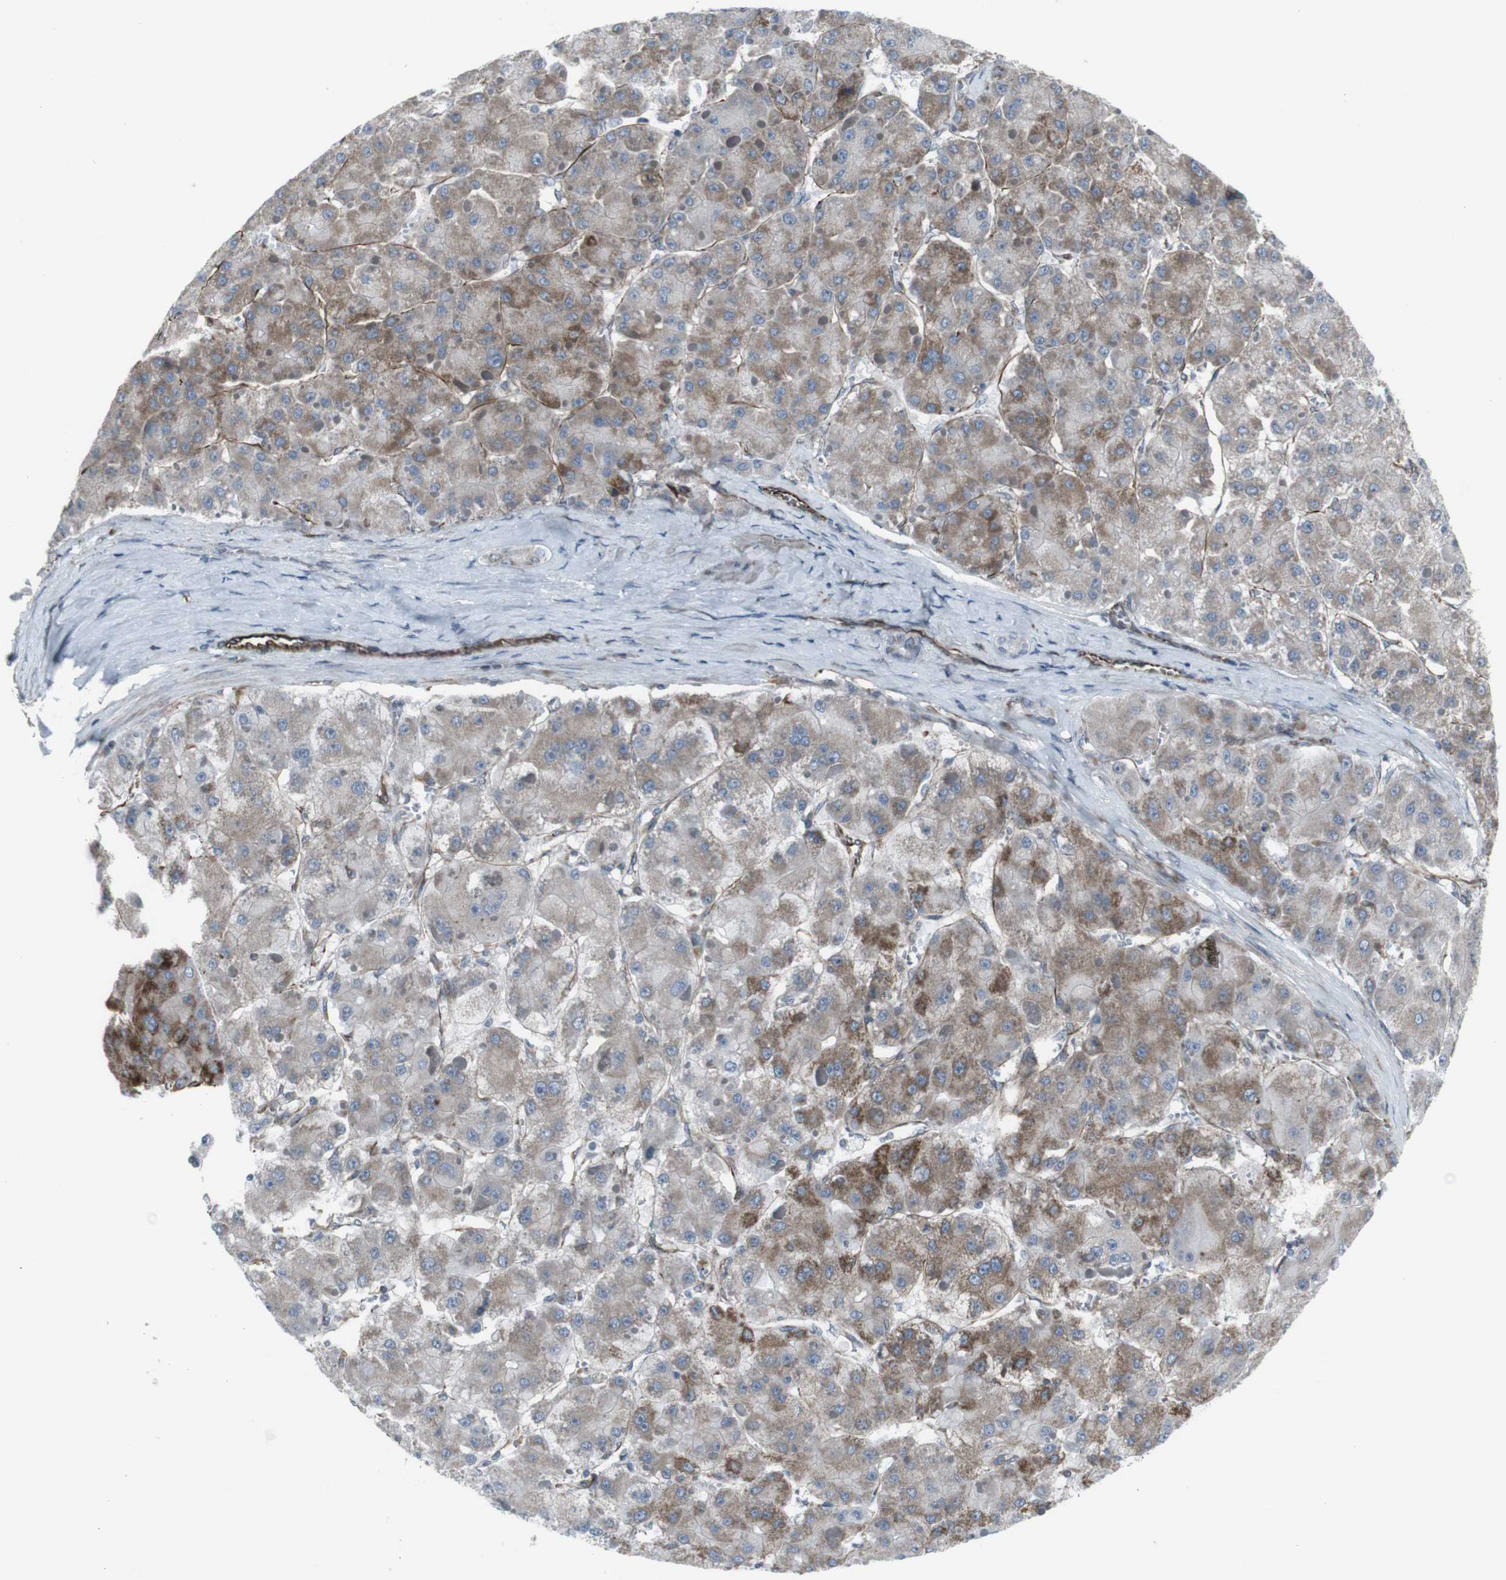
{"staining": {"intensity": "moderate", "quantity": ">75%", "location": "cytoplasmic/membranous"}, "tissue": "liver cancer", "cell_type": "Tumor cells", "image_type": "cancer", "snomed": [{"axis": "morphology", "description": "Carcinoma, Hepatocellular, NOS"}, {"axis": "topography", "description": "Liver"}], "caption": "About >75% of tumor cells in human liver cancer (hepatocellular carcinoma) display moderate cytoplasmic/membranous protein staining as visualized by brown immunohistochemical staining.", "gene": "TMEM141", "patient": {"sex": "female", "age": 73}}